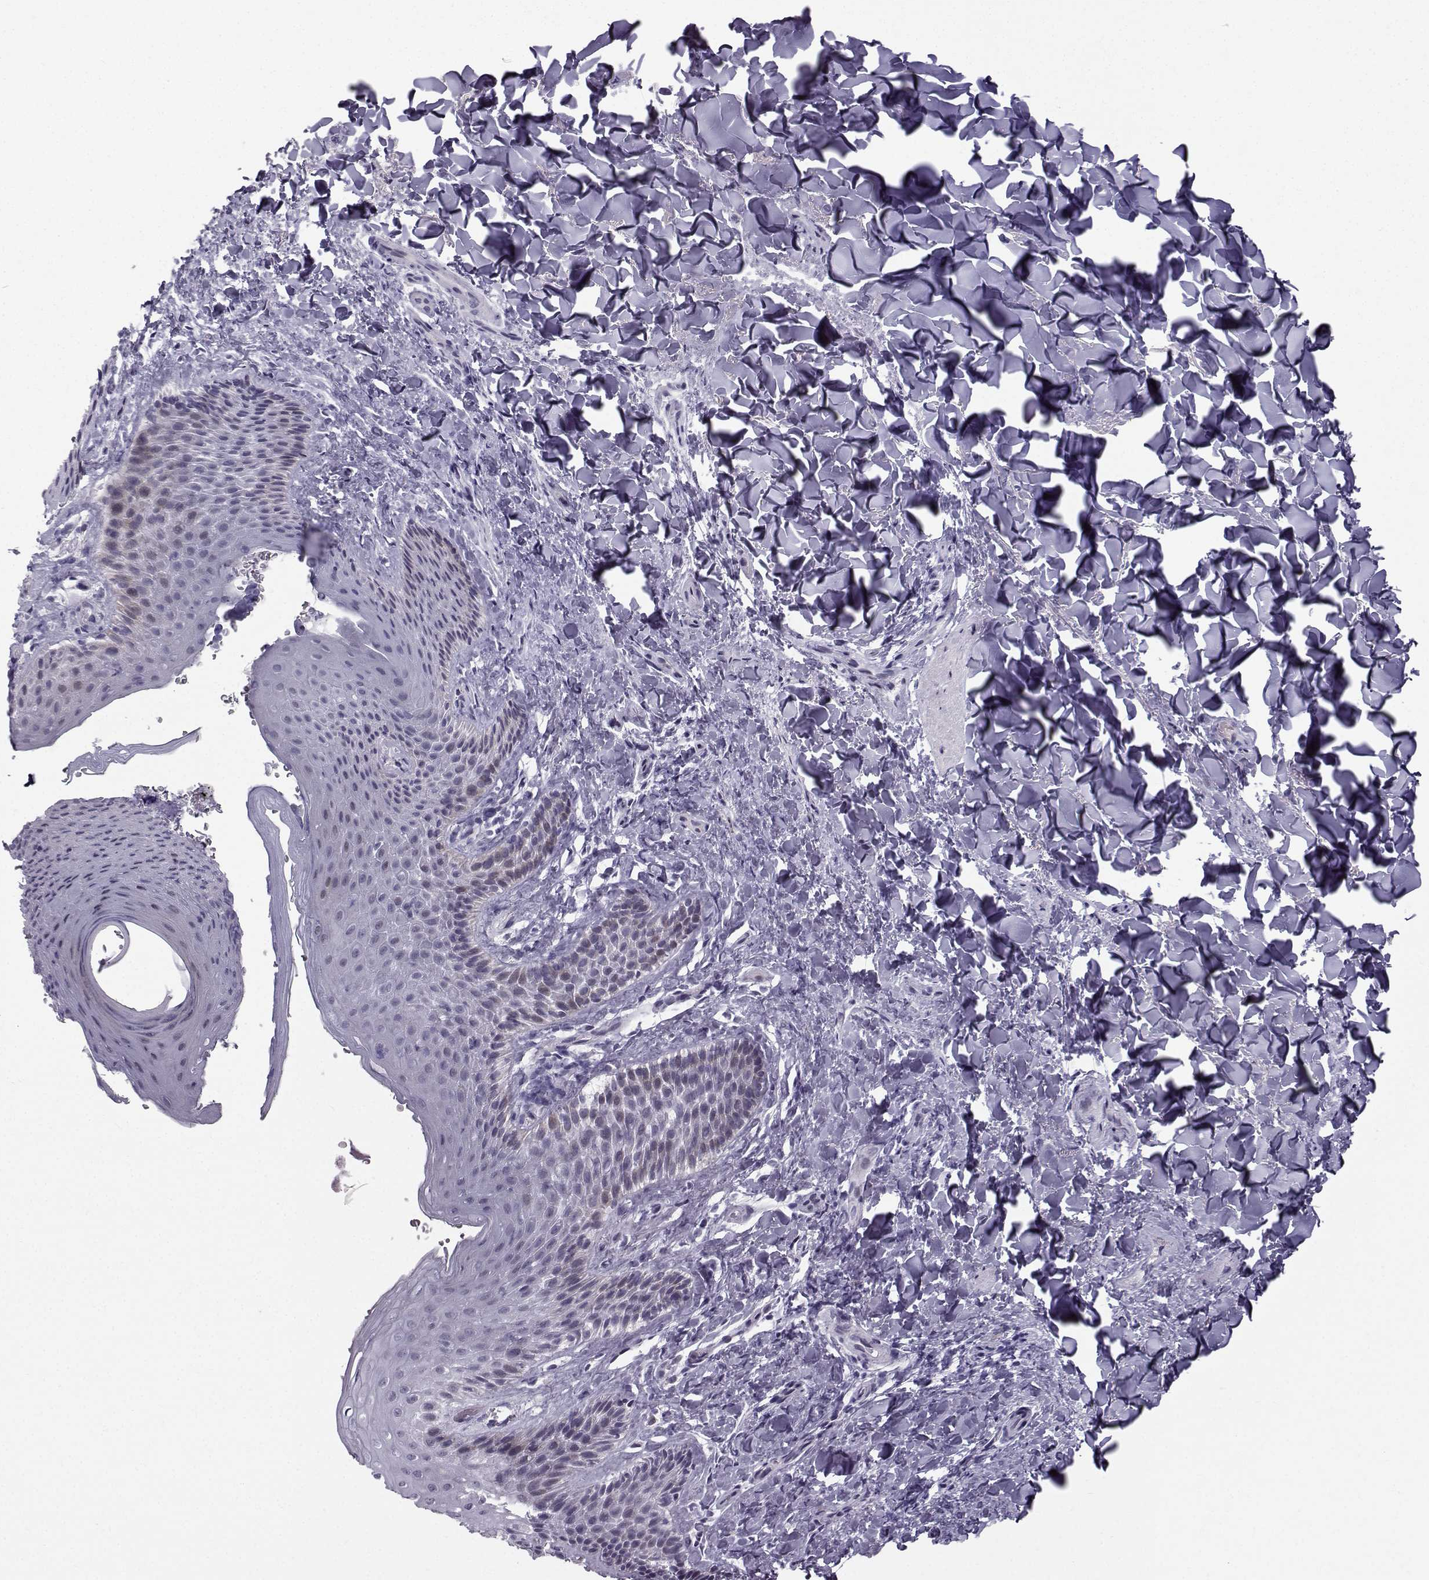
{"staining": {"intensity": "negative", "quantity": "none", "location": "none"}, "tissue": "skin", "cell_type": "Epidermal cells", "image_type": "normal", "snomed": [{"axis": "morphology", "description": "Normal tissue, NOS"}, {"axis": "topography", "description": "Anal"}], "caption": "Epidermal cells are negative for brown protein staining in unremarkable skin. Brightfield microscopy of IHC stained with DAB (3,3'-diaminobenzidine) (brown) and hematoxylin (blue), captured at high magnification.", "gene": "DMRT3", "patient": {"sex": "male", "age": 36}}